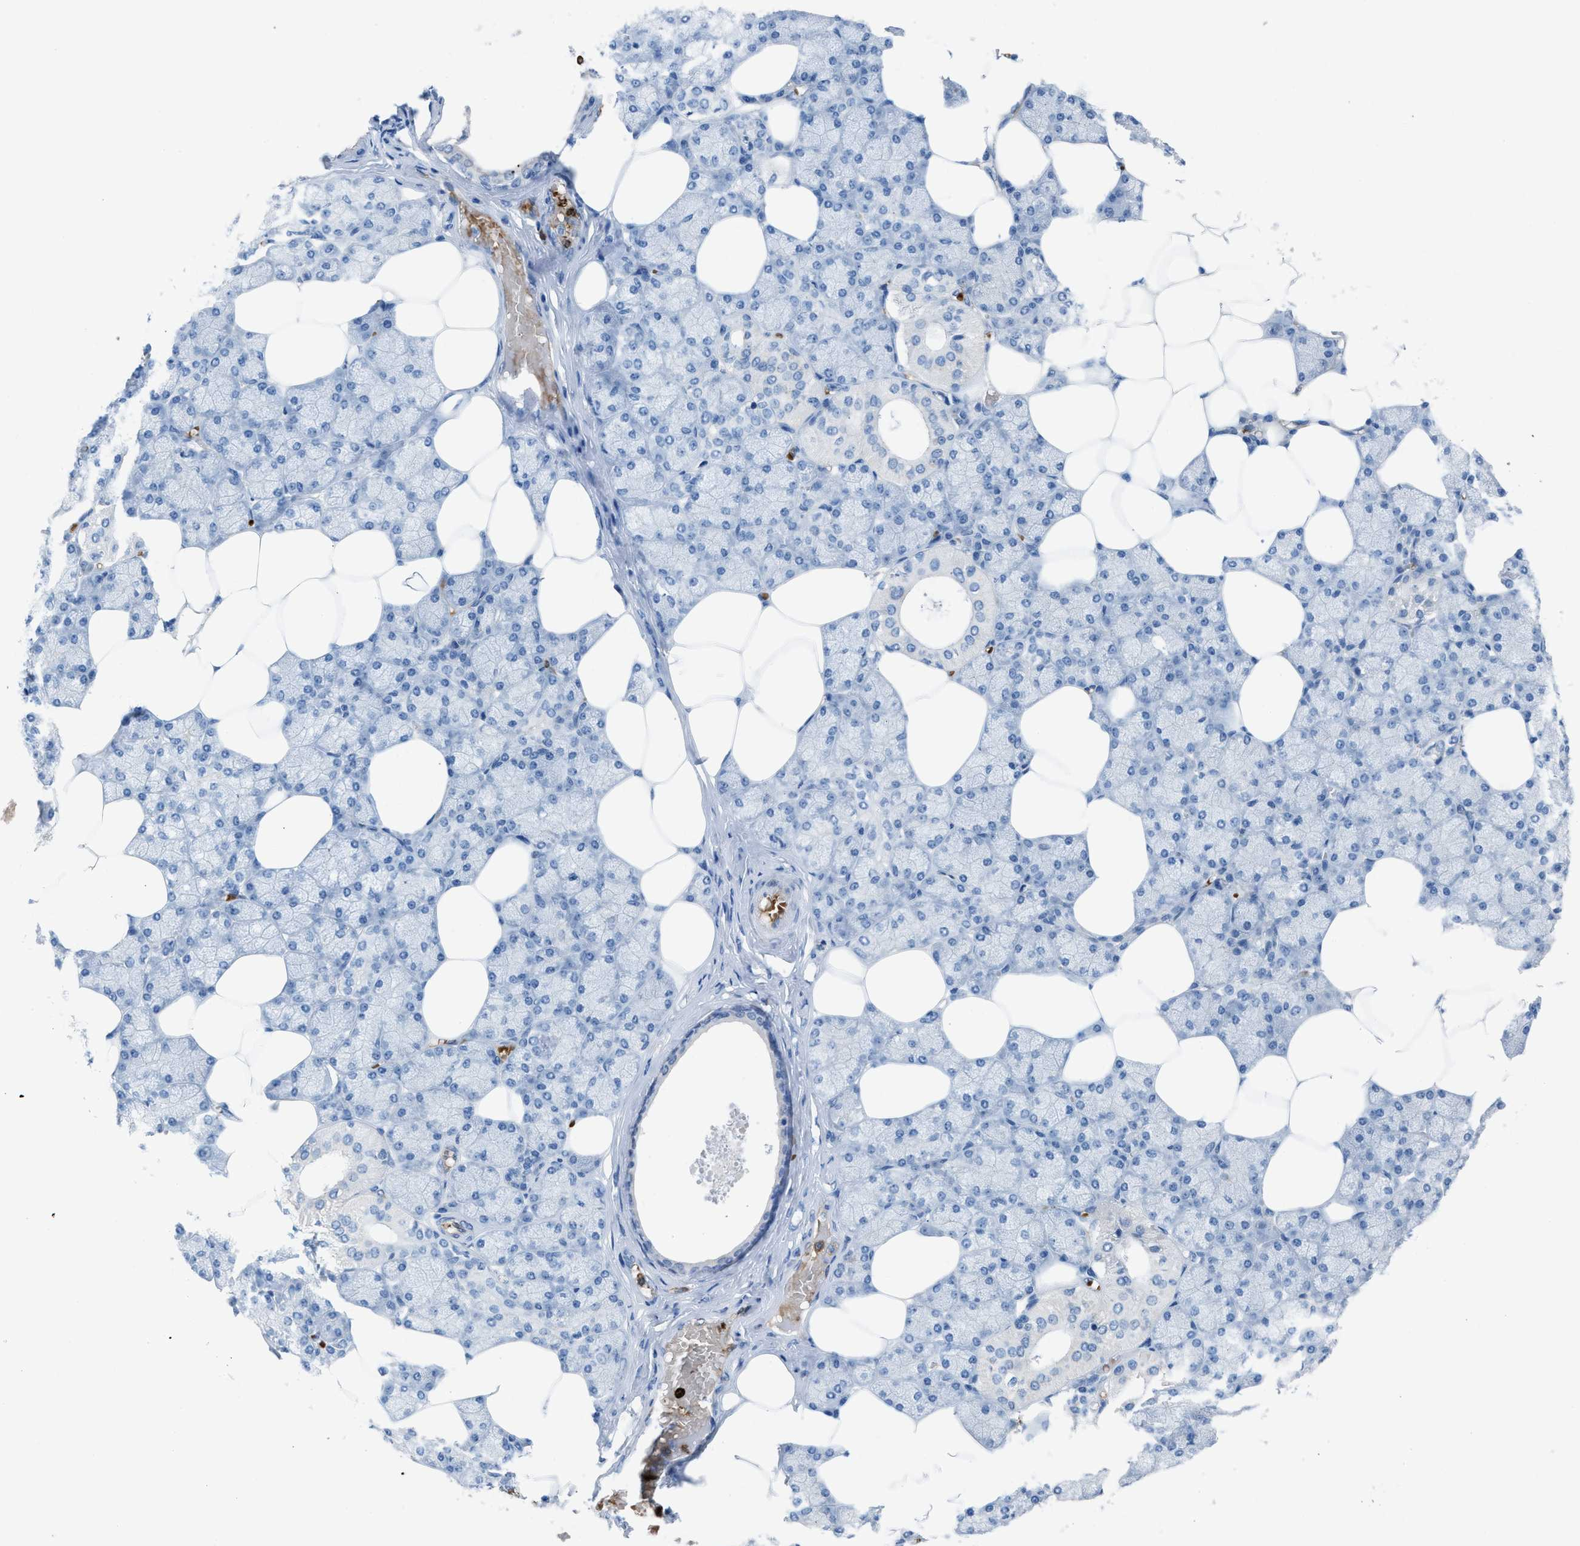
{"staining": {"intensity": "negative", "quantity": "none", "location": "none"}, "tissue": "salivary gland", "cell_type": "Glandular cells", "image_type": "normal", "snomed": [{"axis": "morphology", "description": "Normal tissue, NOS"}, {"axis": "topography", "description": "Salivary gland"}], "caption": "Immunohistochemistry of normal human salivary gland reveals no staining in glandular cells. (DAB immunohistochemistry (IHC), high magnification).", "gene": "CFAP77", "patient": {"sex": "male", "age": 62}}